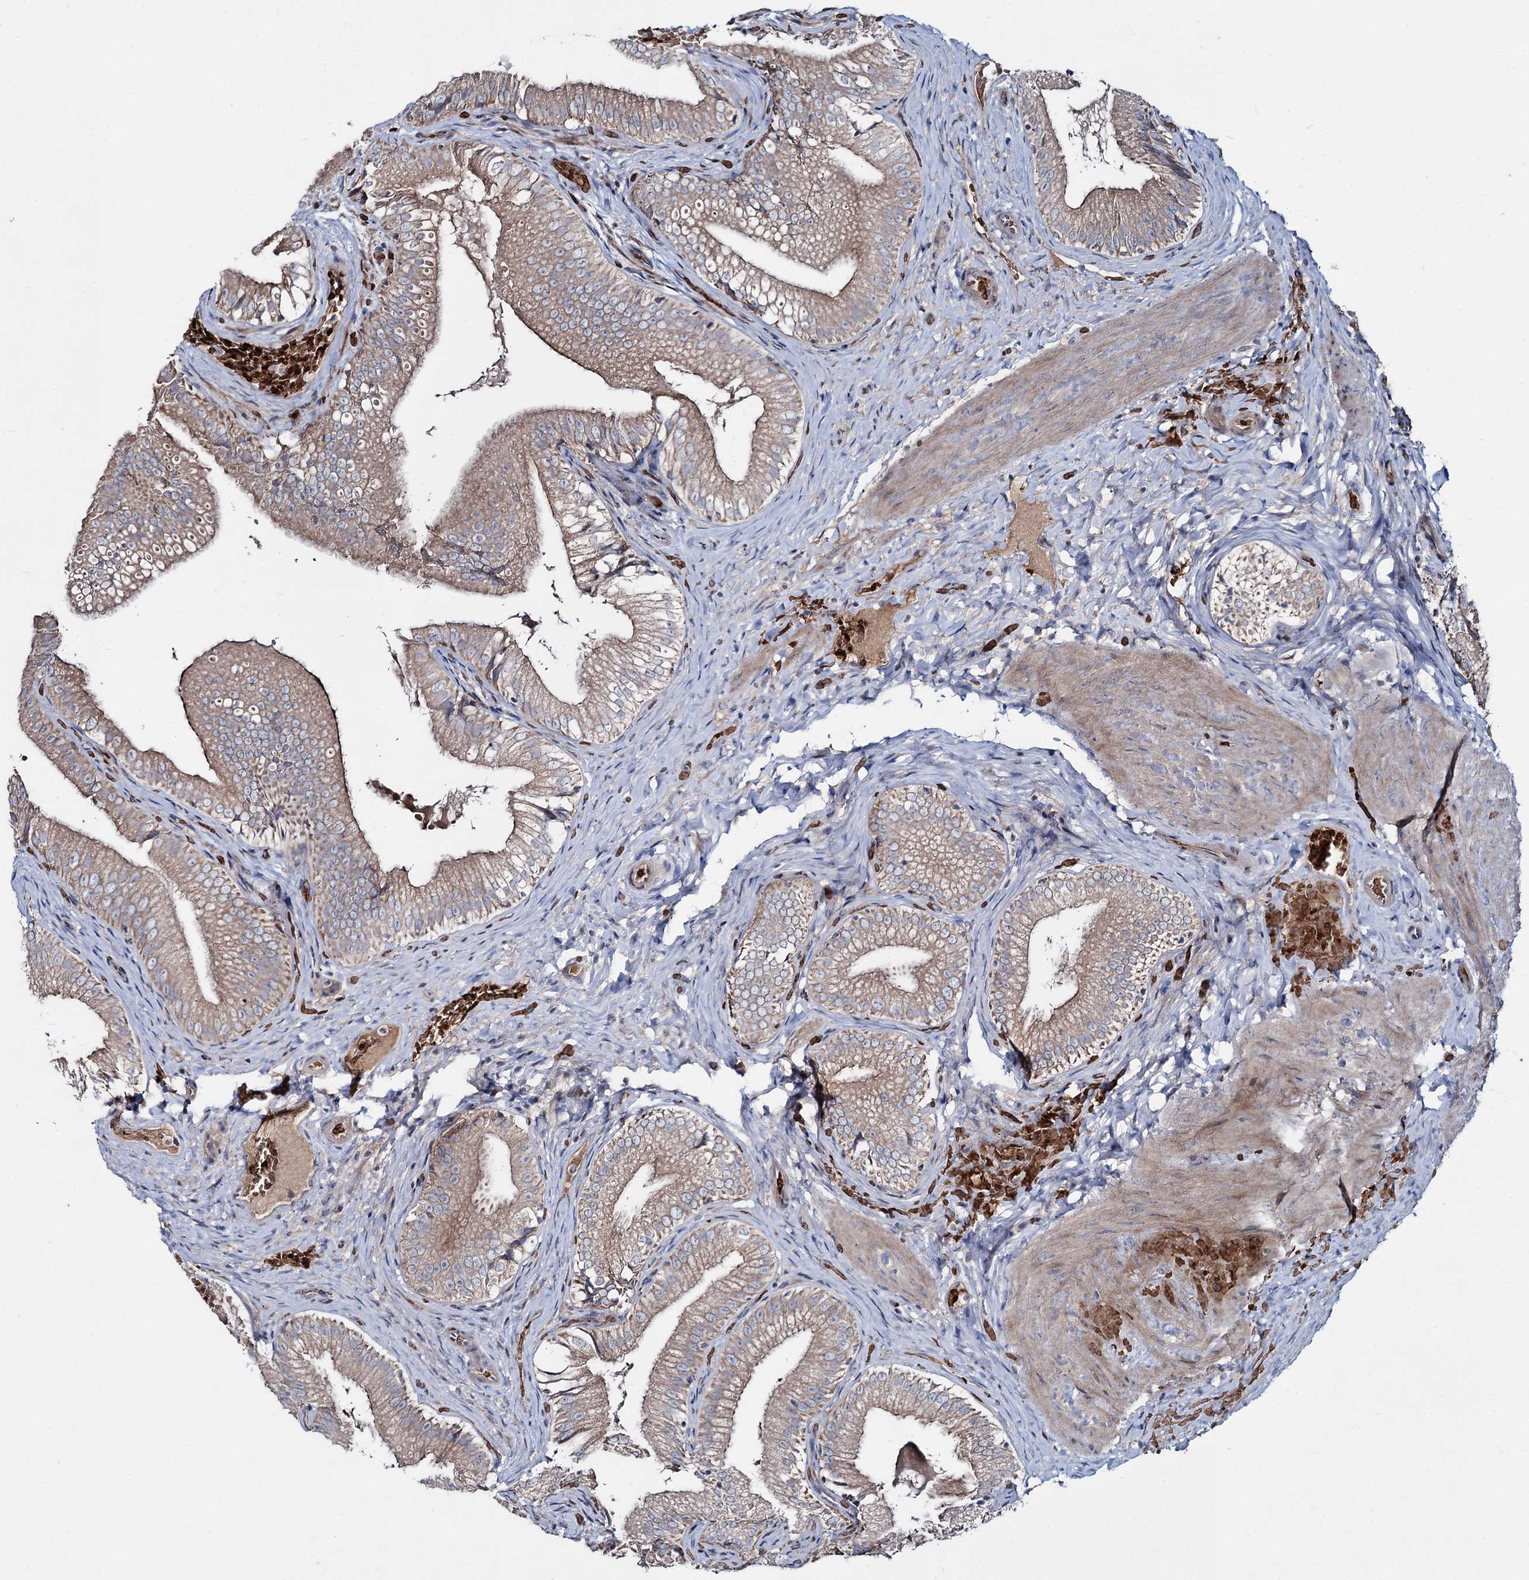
{"staining": {"intensity": "moderate", "quantity": ">75%", "location": "cytoplasmic/membranous"}, "tissue": "gallbladder", "cell_type": "Glandular cells", "image_type": "normal", "snomed": [{"axis": "morphology", "description": "Normal tissue, NOS"}, {"axis": "topography", "description": "Gallbladder"}], "caption": "A high-resolution histopathology image shows immunohistochemistry (IHC) staining of normal gallbladder, which shows moderate cytoplasmic/membranous positivity in about >75% of glandular cells.", "gene": "RNF6", "patient": {"sex": "female", "age": 30}}